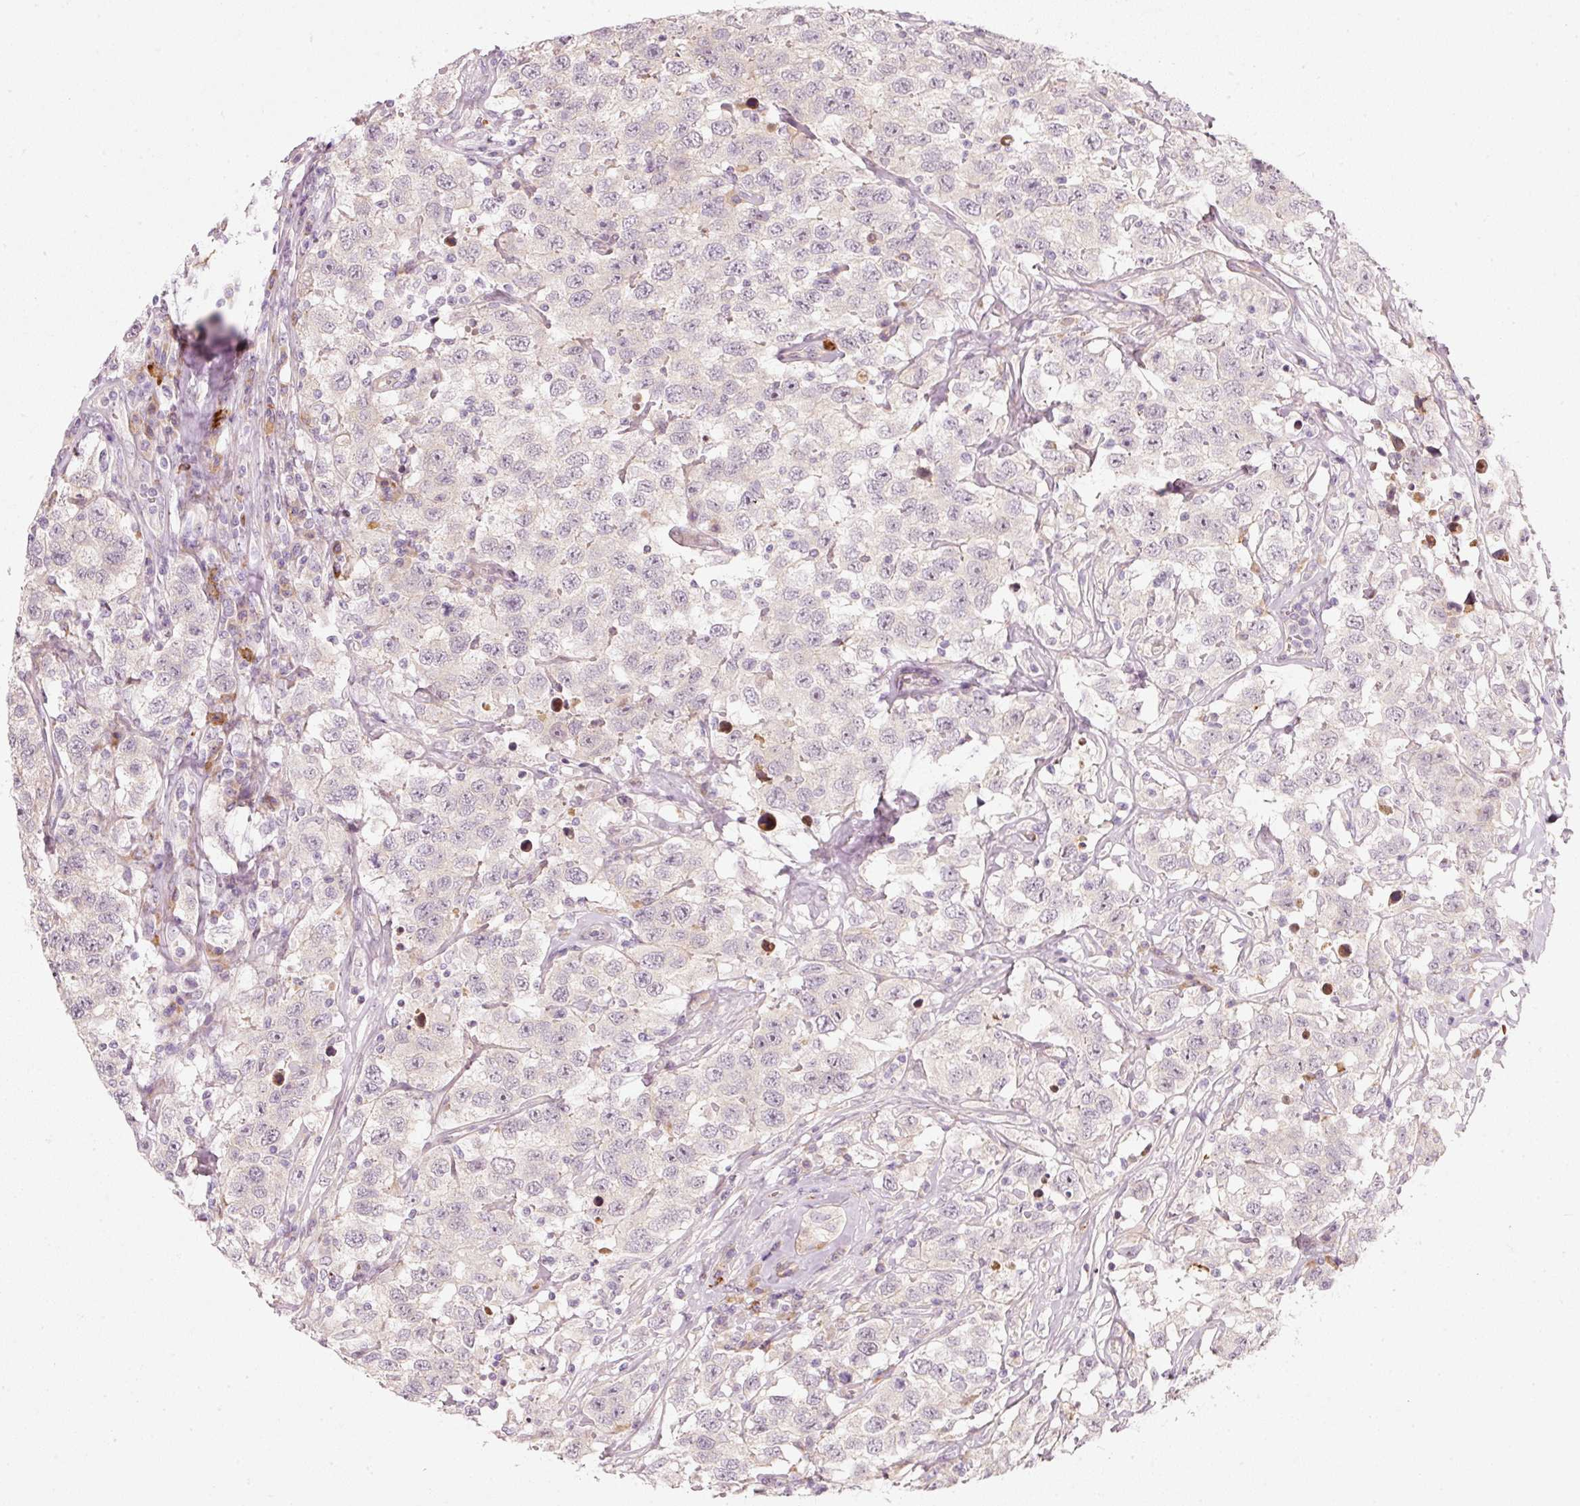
{"staining": {"intensity": "weak", "quantity": "<25%", "location": "cytoplasmic/membranous"}, "tissue": "testis cancer", "cell_type": "Tumor cells", "image_type": "cancer", "snomed": [{"axis": "morphology", "description": "Seminoma, NOS"}, {"axis": "topography", "description": "Testis"}], "caption": "High power microscopy histopathology image of an immunohistochemistry image of seminoma (testis), revealing no significant expression in tumor cells. Brightfield microscopy of immunohistochemistry stained with DAB (brown) and hematoxylin (blue), captured at high magnification.", "gene": "KCNQ1", "patient": {"sex": "male", "age": 41}}